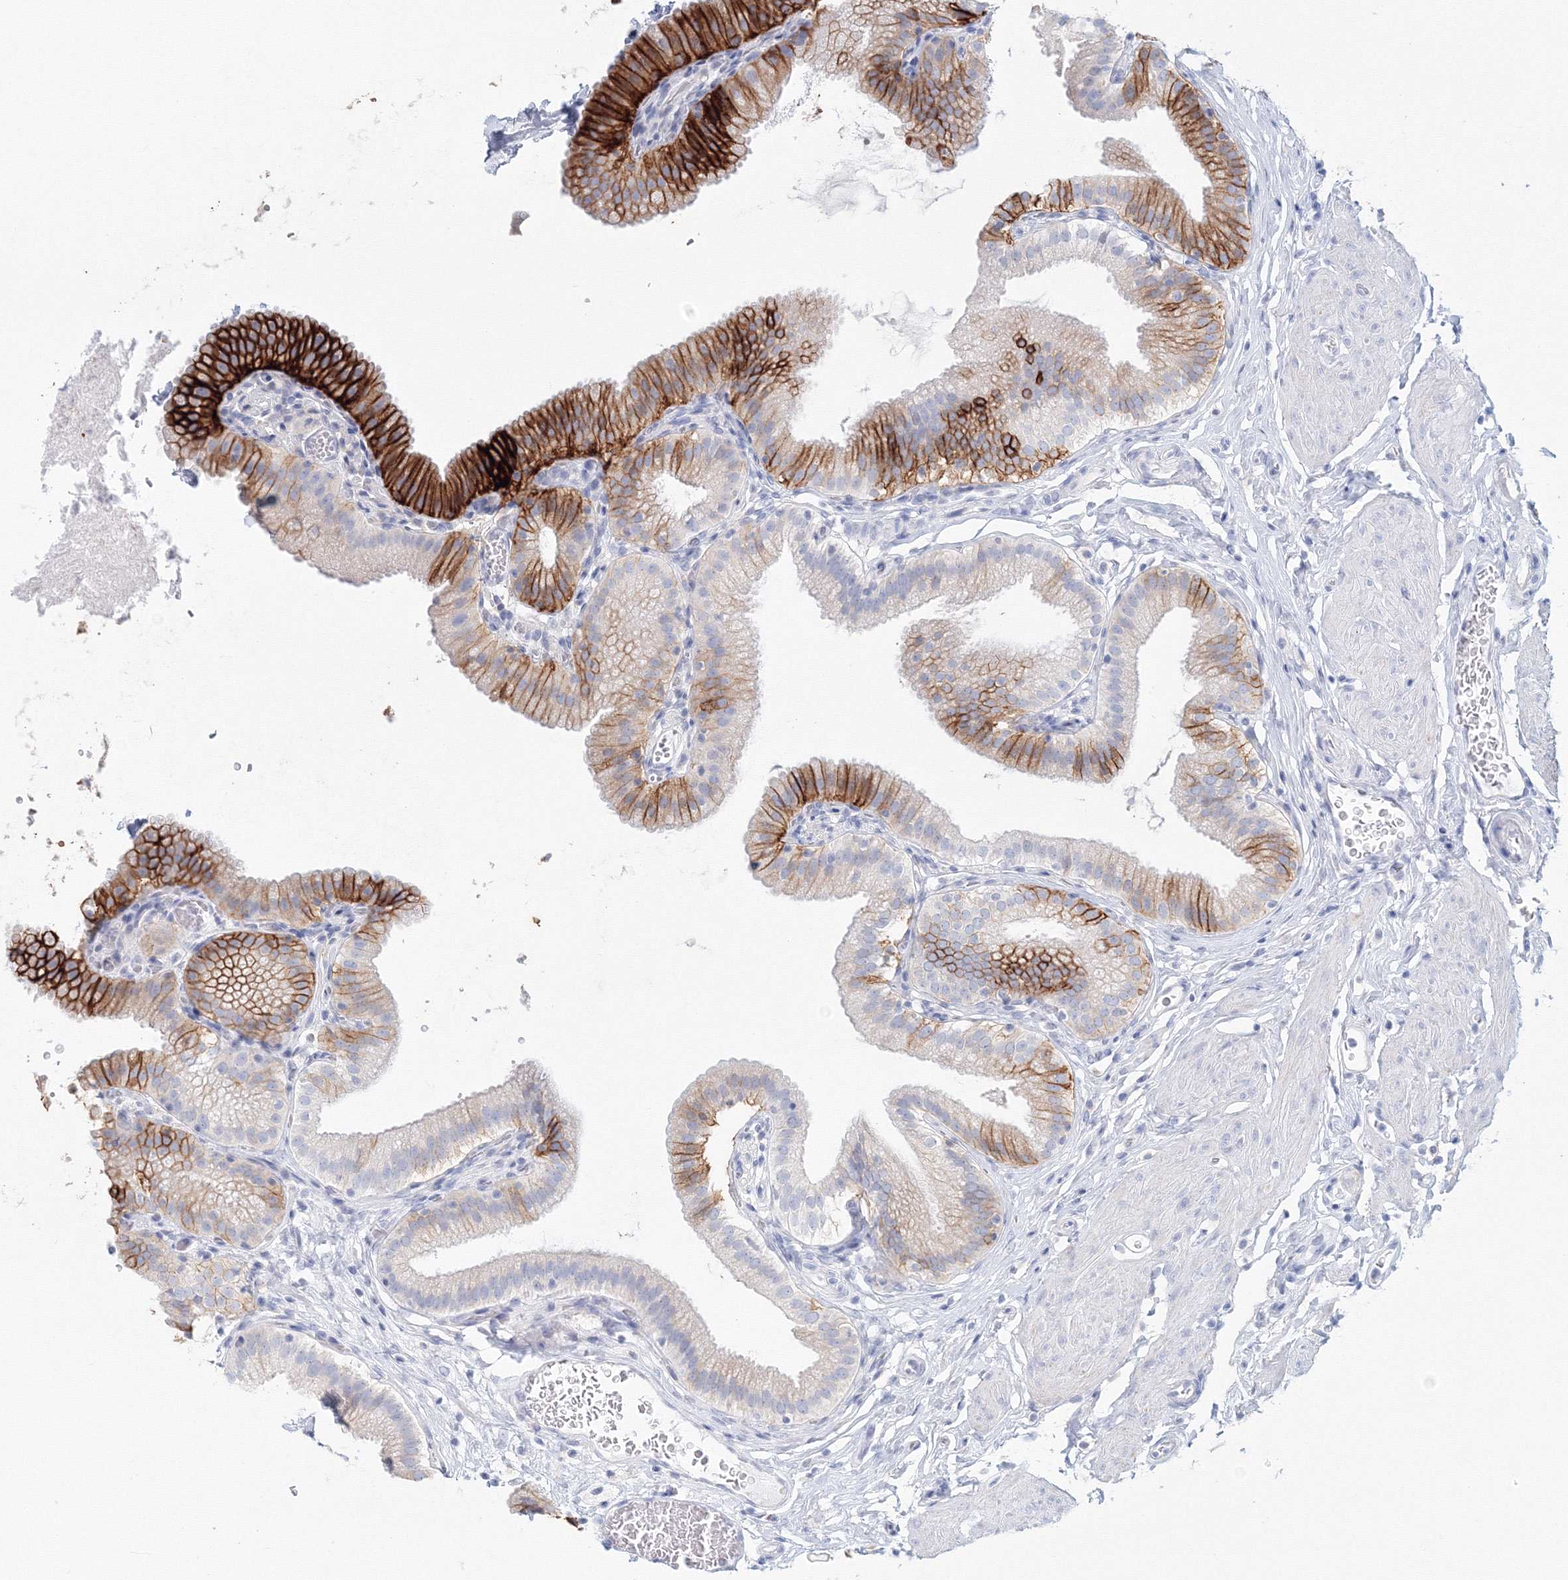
{"staining": {"intensity": "strong", "quantity": "25%-75%", "location": "cytoplasmic/membranous"}, "tissue": "gallbladder", "cell_type": "Glandular cells", "image_type": "normal", "snomed": [{"axis": "morphology", "description": "Normal tissue, NOS"}, {"axis": "topography", "description": "Gallbladder"}], "caption": "IHC of unremarkable human gallbladder demonstrates high levels of strong cytoplasmic/membranous staining in approximately 25%-75% of glandular cells. The protein of interest is stained brown, and the nuclei are stained in blue (DAB (3,3'-diaminobenzidine) IHC with brightfield microscopy, high magnification).", "gene": "VSIG1", "patient": {"sex": "male", "age": 54}}